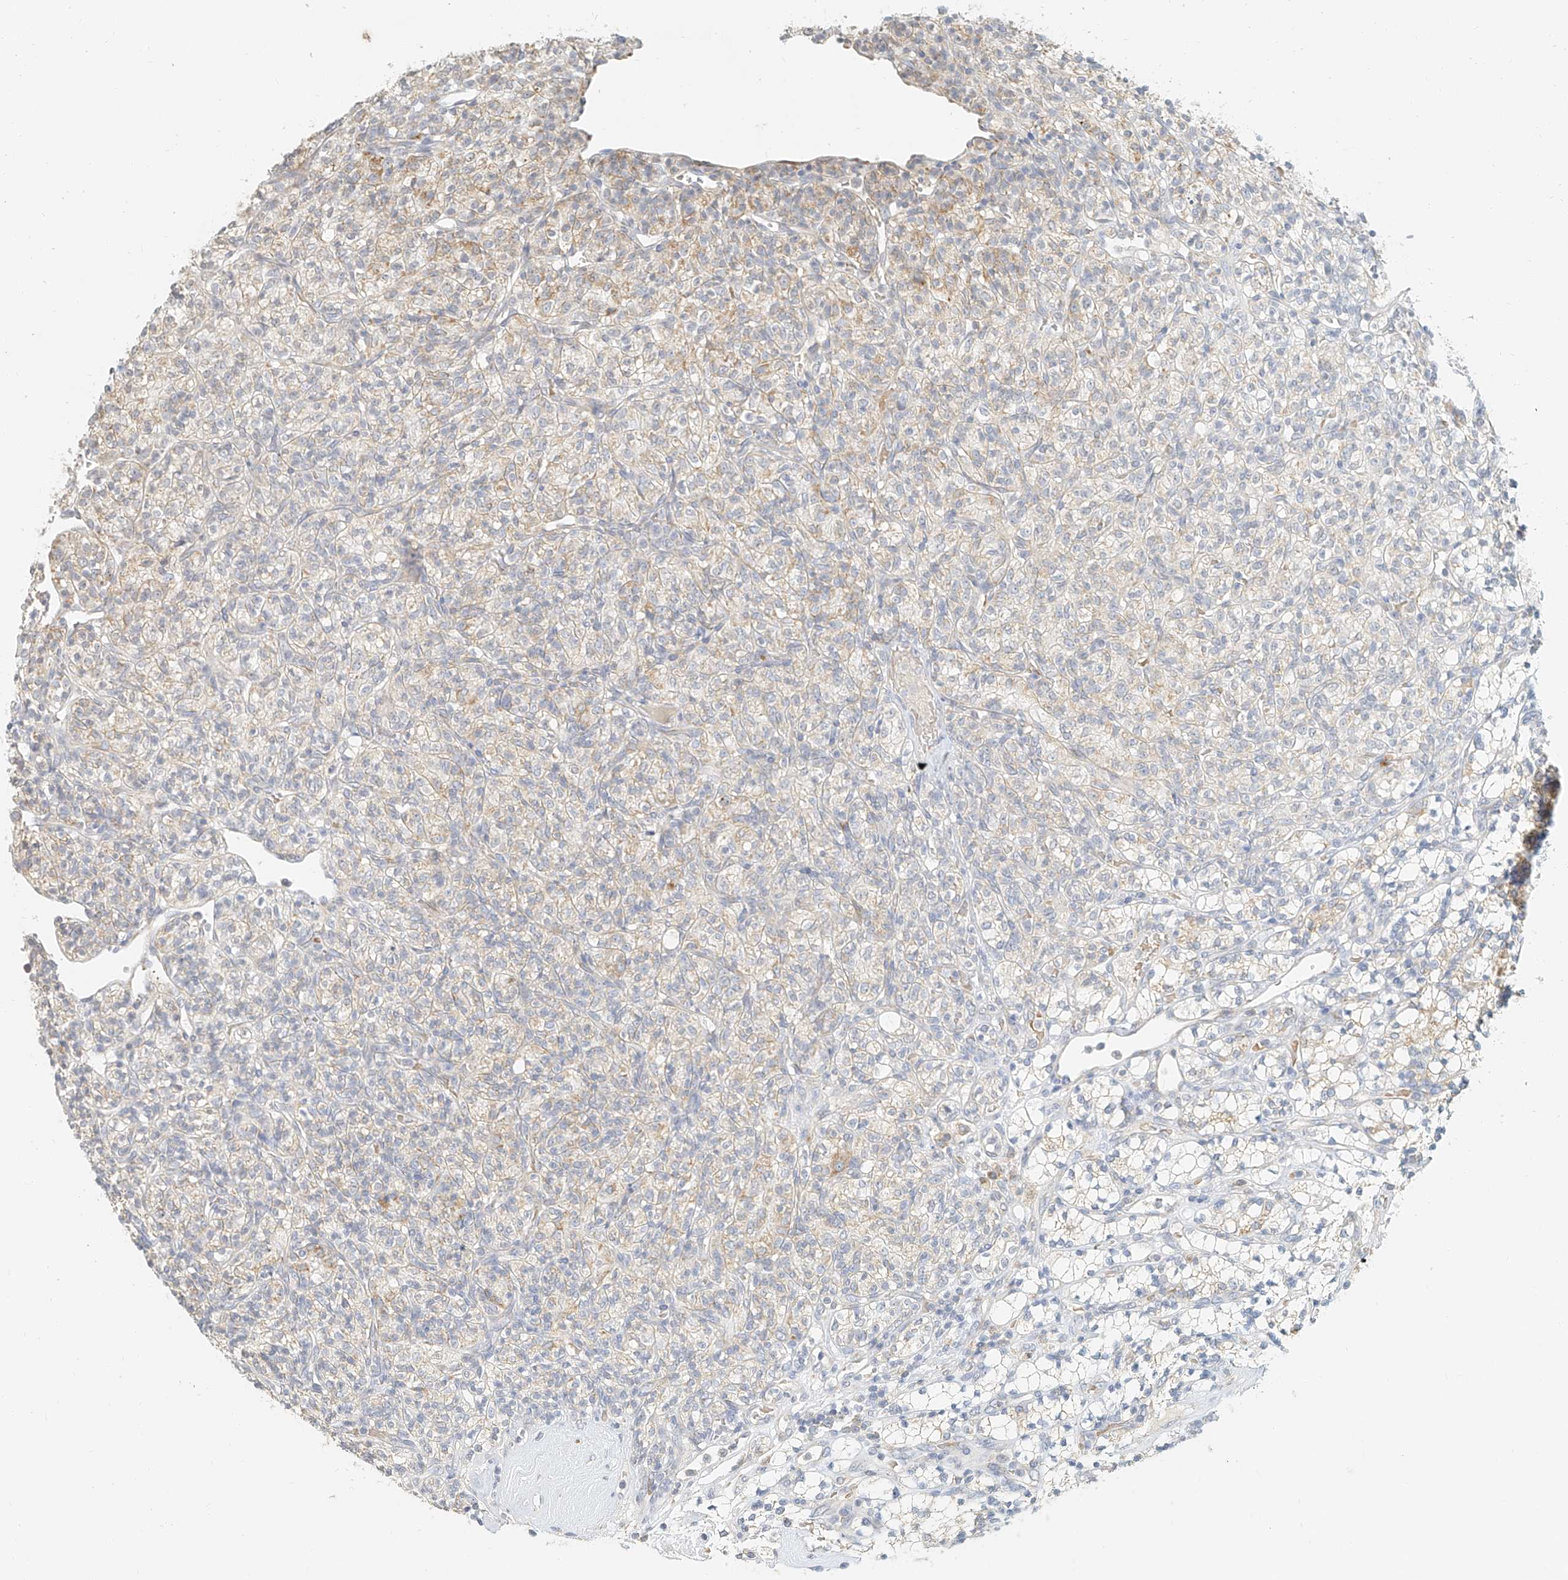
{"staining": {"intensity": "weak", "quantity": "<25%", "location": "cytoplasmic/membranous"}, "tissue": "renal cancer", "cell_type": "Tumor cells", "image_type": "cancer", "snomed": [{"axis": "morphology", "description": "Adenocarcinoma, NOS"}, {"axis": "topography", "description": "Kidney"}], "caption": "Human renal cancer stained for a protein using immunohistochemistry (IHC) displays no expression in tumor cells.", "gene": "CXorf58", "patient": {"sex": "male", "age": 77}}